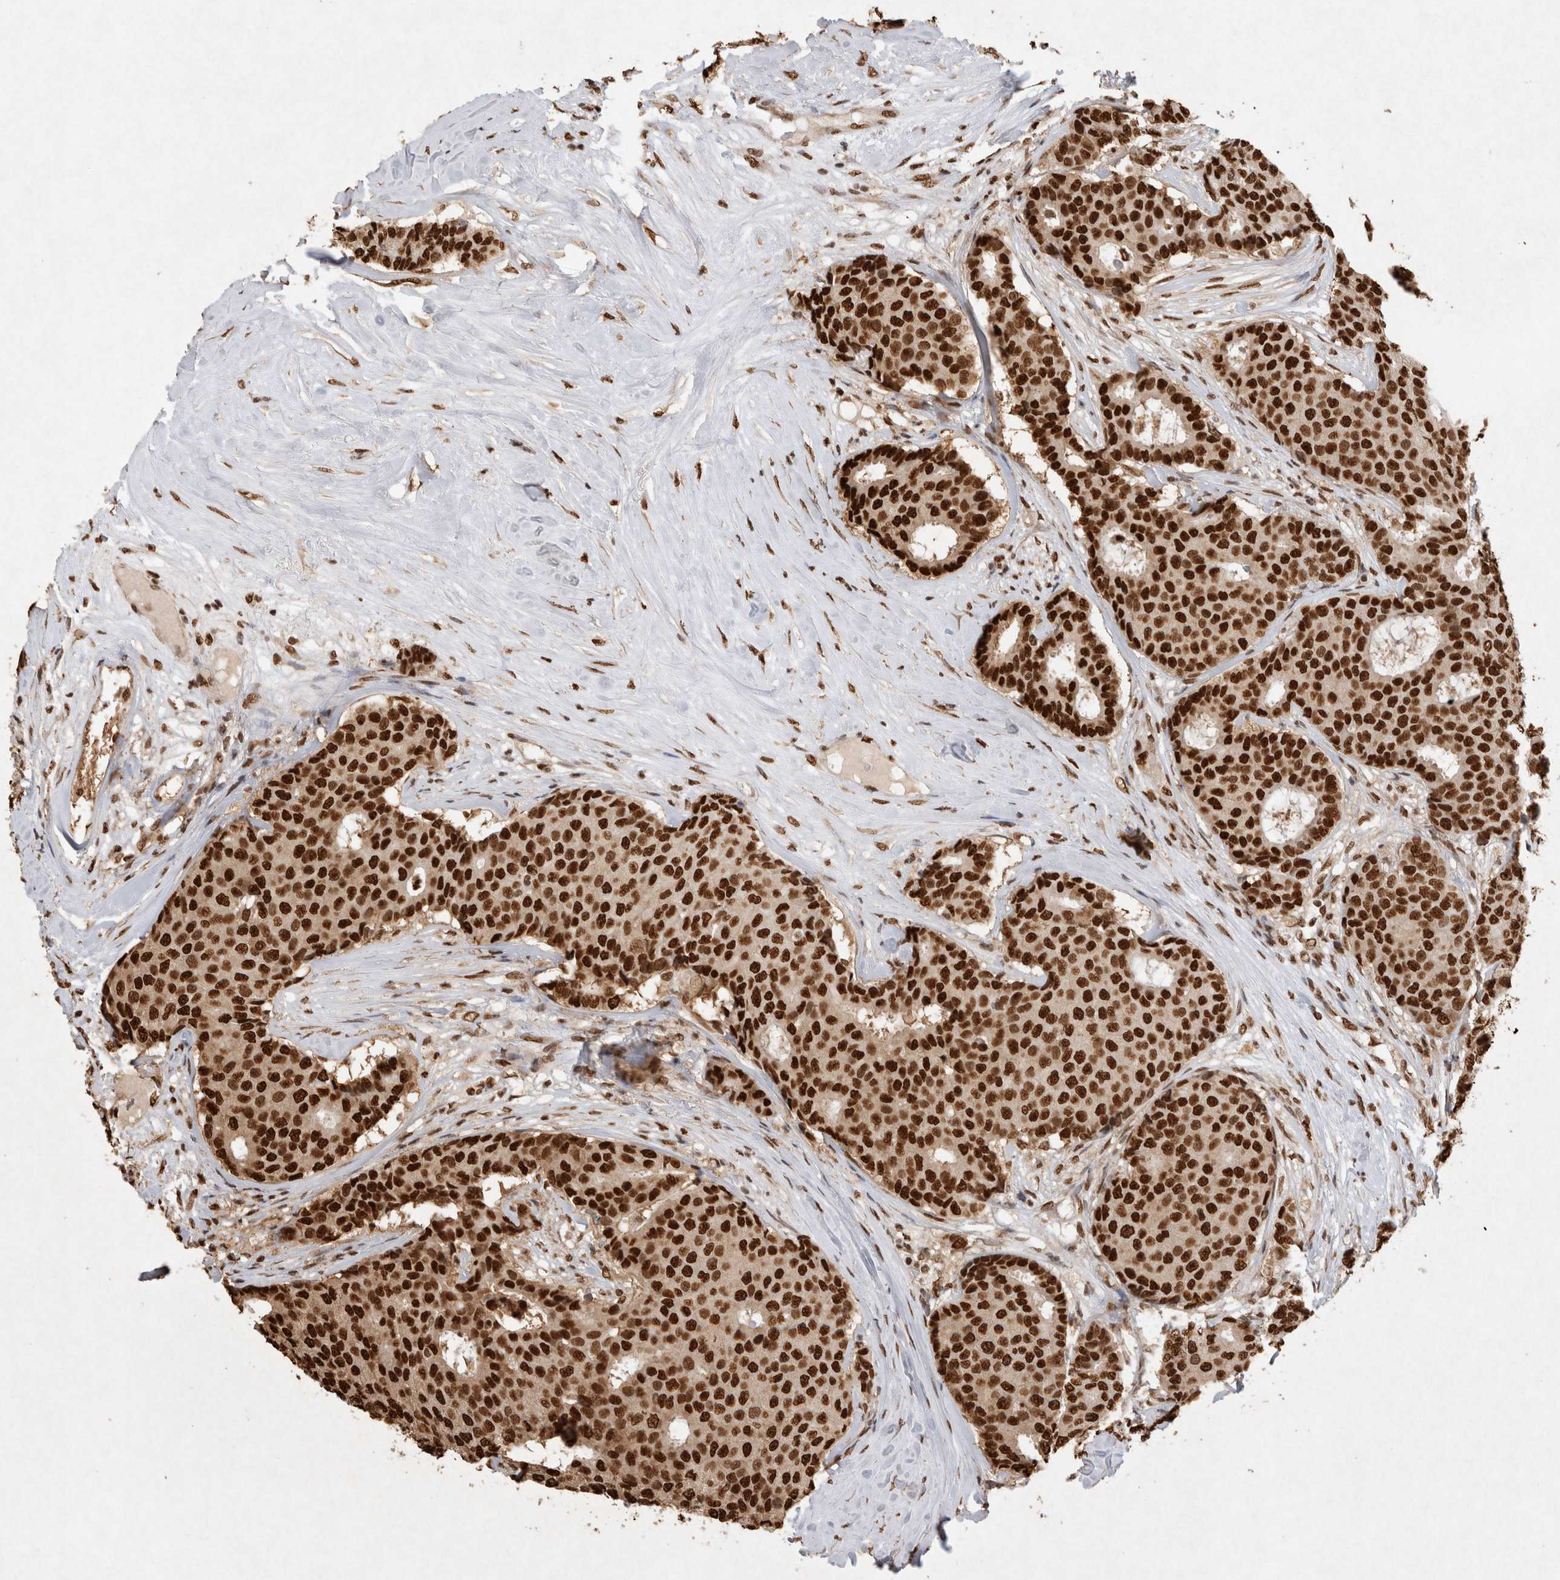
{"staining": {"intensity": "strong", "quantity": ">75%", "location": "nuclear"}, "tissue": "breast cancer", "cell_type": "Tumor cells", "image_type": "cancer", "snomed": [{"axis": "morphology", "description": "Duct carcinoma"}, {"axis": "topography", "description": "Breast"}], "caption": "DAB (3,3'-diaminobenzidine) immunohistochemical staining of human breast cancer (infiltrating ductal carcinoma) exhibits strong nuclear protein expression in about >75% of tumor cells.", "gene": "HDGF", "patient": {"sex": "female", "age": 75}}